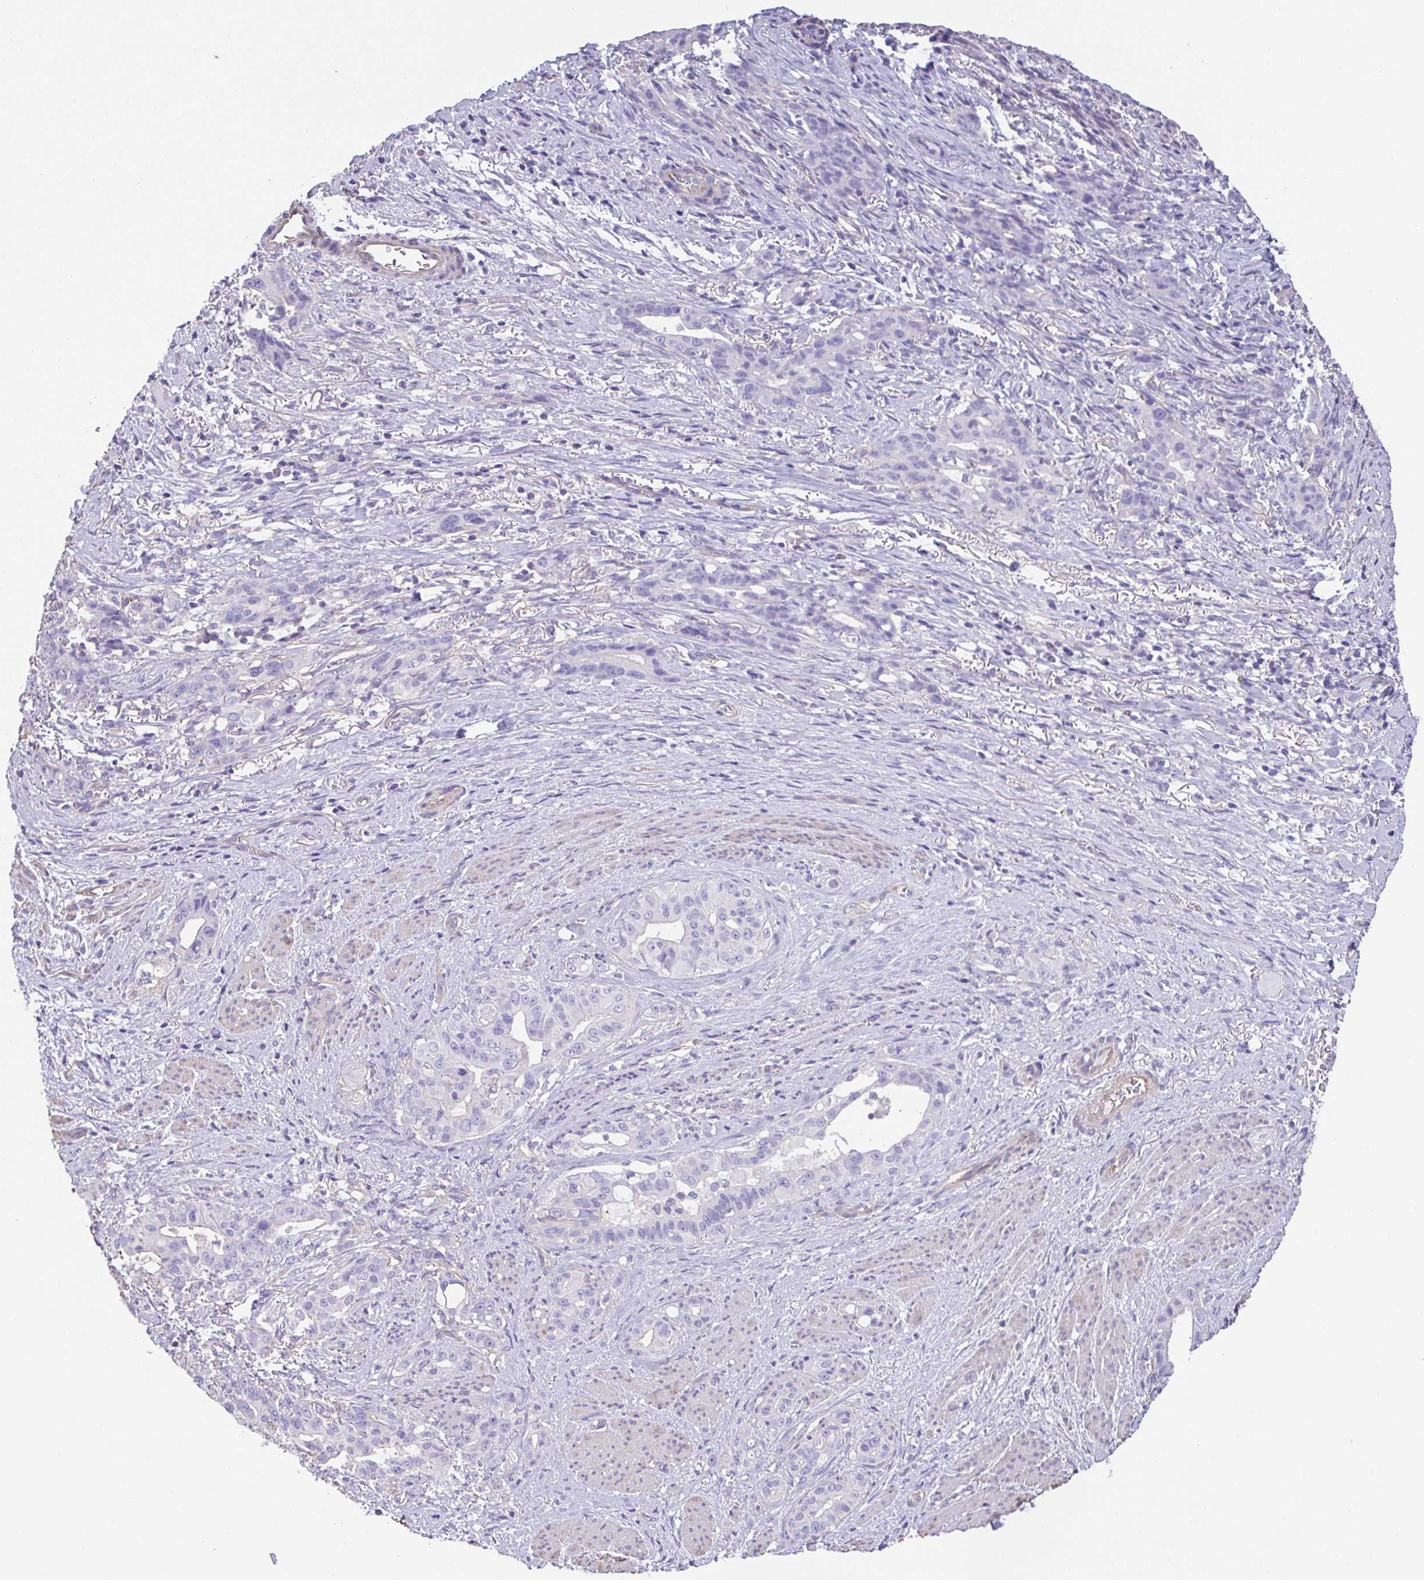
{"staining": {"intensity": "negative", "quantity": "none", "location": "none"}, "tissue": "stomach cancer", "cell_type": "Tumor cells", "image_type": "cancer", "snomed": [{"axis": "morphology", "description": "Normal tissue, NOS"}, {"axis": "morphology", "description": "Adenocarcinoma, NOS"}, {"axis": "topography", "description": "Esophagus"}, {"axis": "topography", "description": "Stomach, upper"}], "caption": "Immunohistochemical staining of human adenocarcinoma (stomach) displays no significant staining in tumor cells.", "gene": "MYL6", "patient": {"sex": "male", "age": 62}}